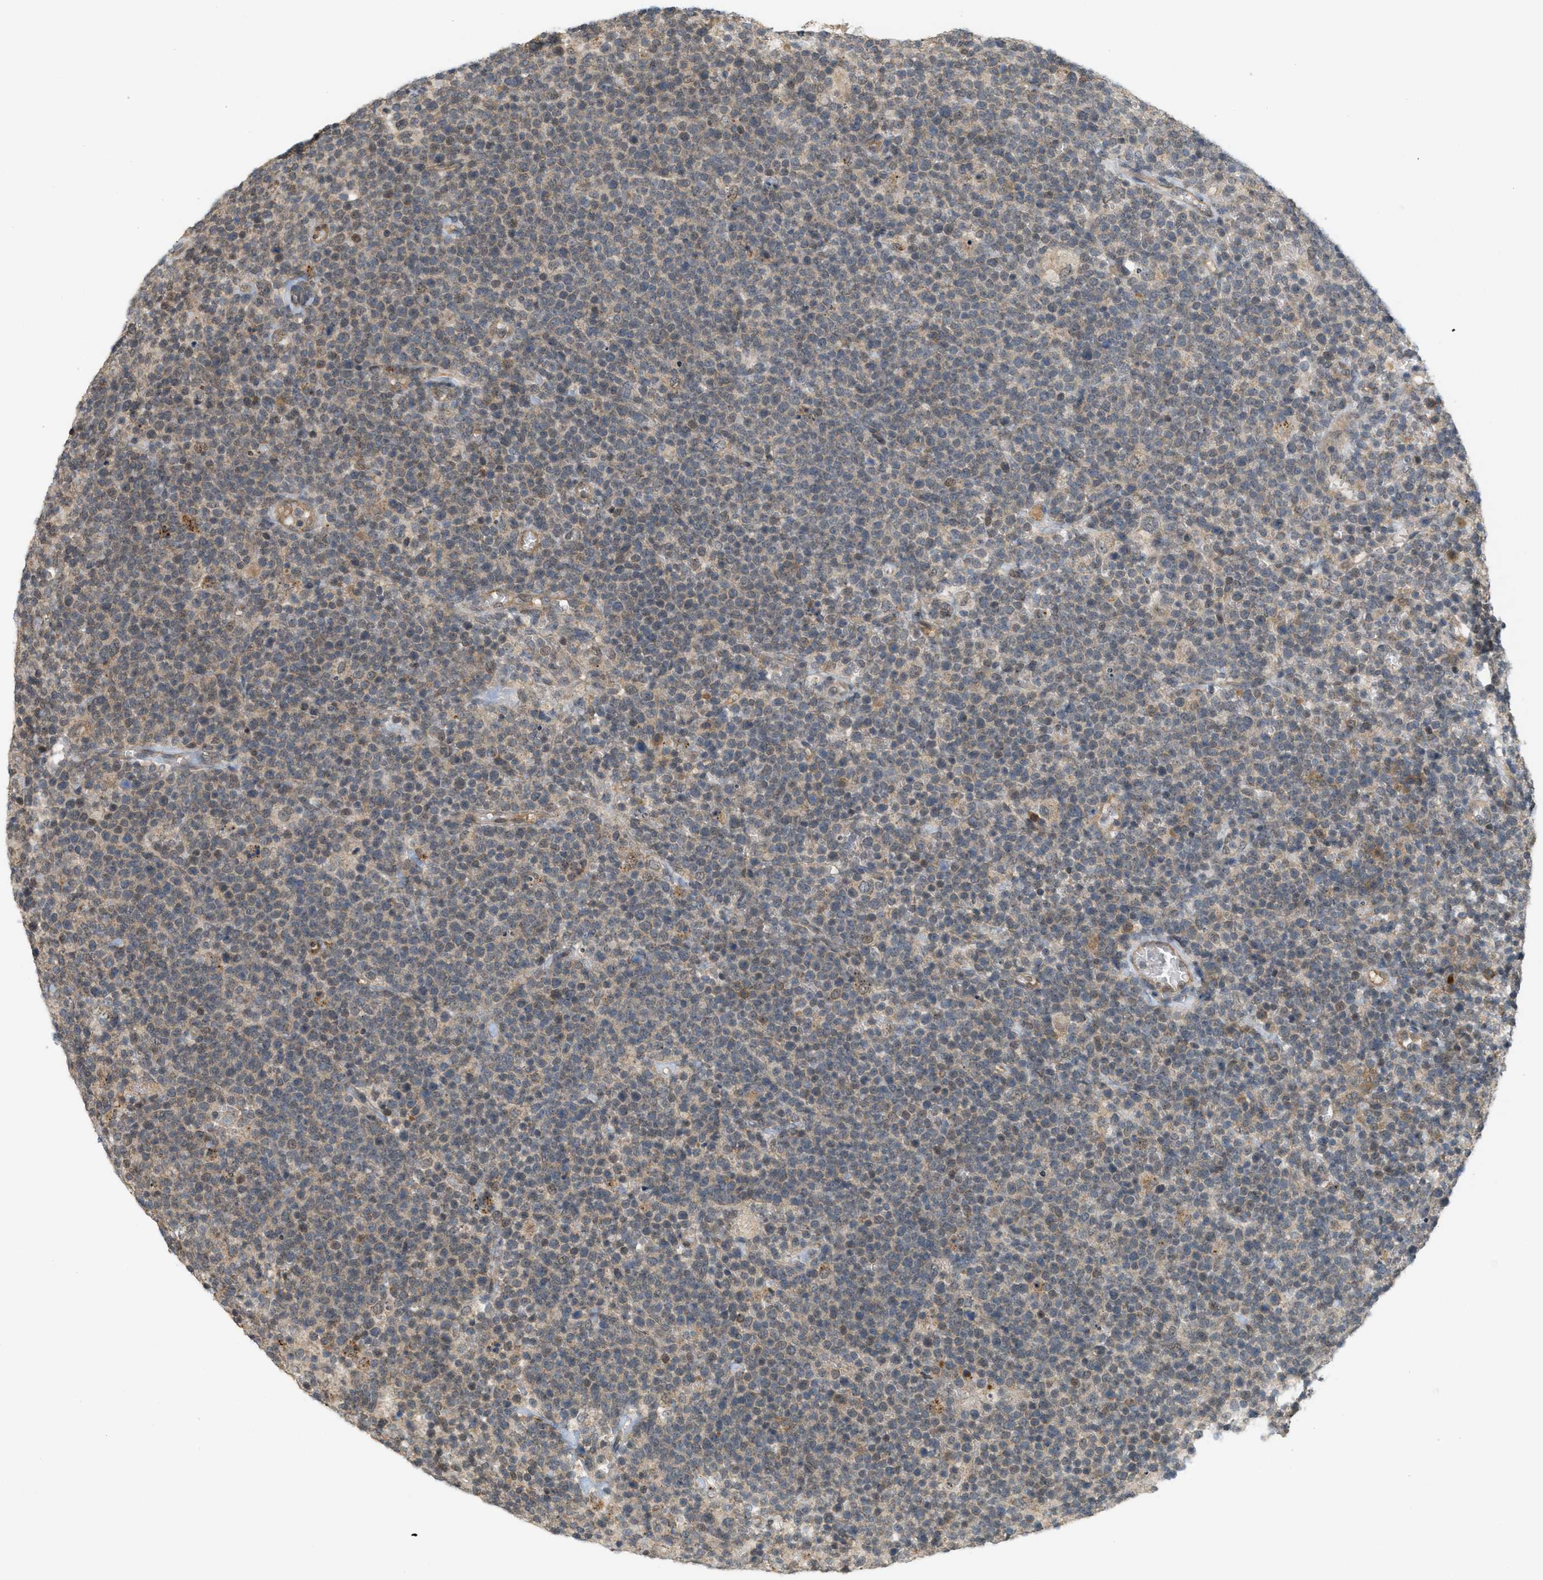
{"staining": {"intensity": "weak", "quantity": "<25%", "location": "cytoplasmic/membranous"}, "tissue": "lymphoma", "cell_type": "Tumor cells", "image_type": "cancer", "snomed": [{"axis": "morphology", "description": "Malignant lymphoma, non-Hodgkin's type, High grade"}, {"axis": "topography", "description": "Lymph node"}], "caption": "Immunohistochemistry (IHC) image of lymphoma stained for a protein (brown), which reveals no positivity in tumor cells.", "gene": "PRKD1", "patient": {"sex": "male", "age": 61}}